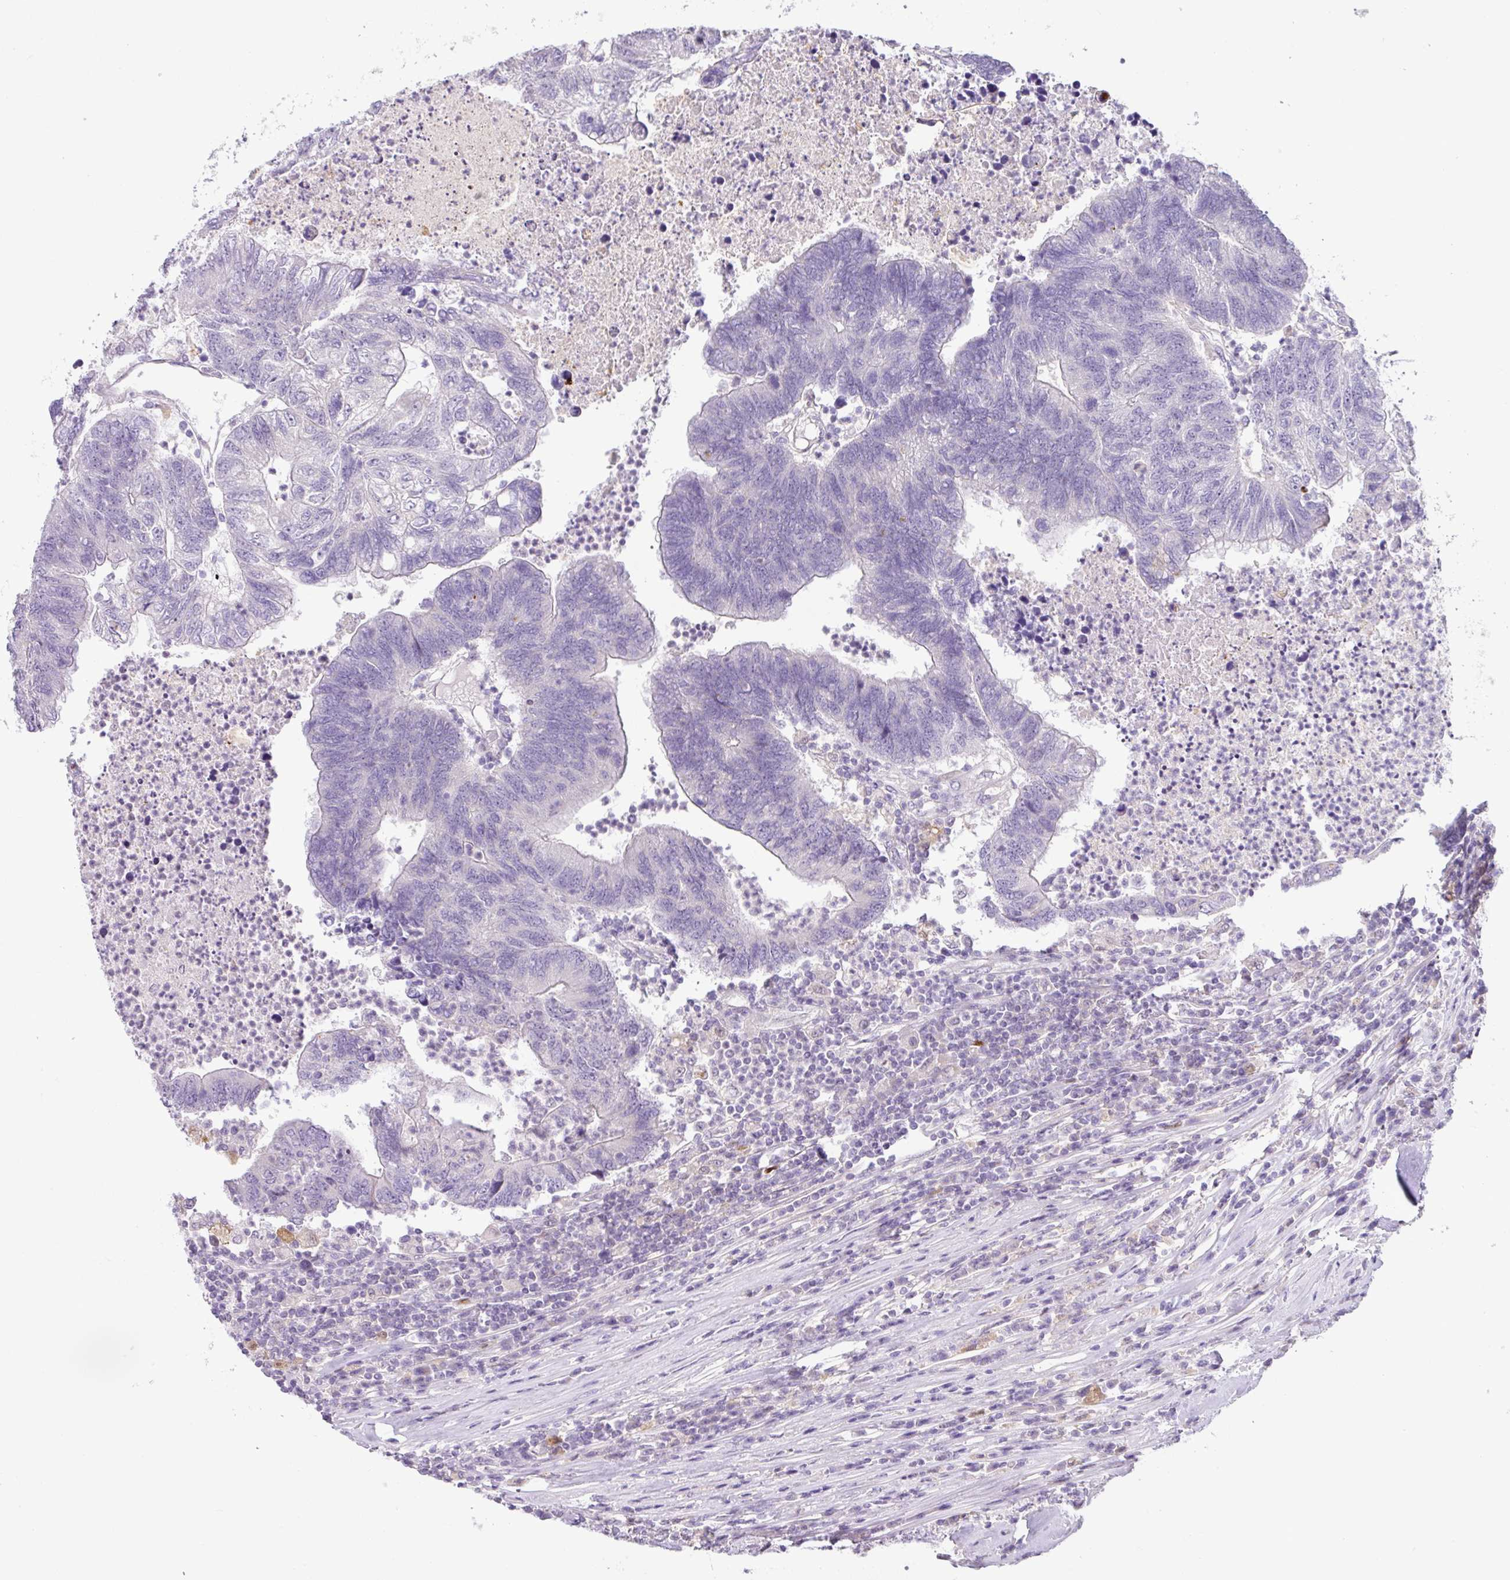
{"staining": {"intensity": "negative", "quantity": "none", "location": "none"}, "tissue": "colorectal cancer", "cell_type": "Tumor cells", "image_type": "cancer", "snomed": [{"axis": "morphology", "description": "Adenocarcinoma, NOS"}, {"axis": "topography", "description": "Colon"}], "caption": "Micrograph shows no protein positivity in tumor cells of colorectal cancer tissue.", "gene": "HMCN2", "patient": {"sex": "female", "age": 48}}